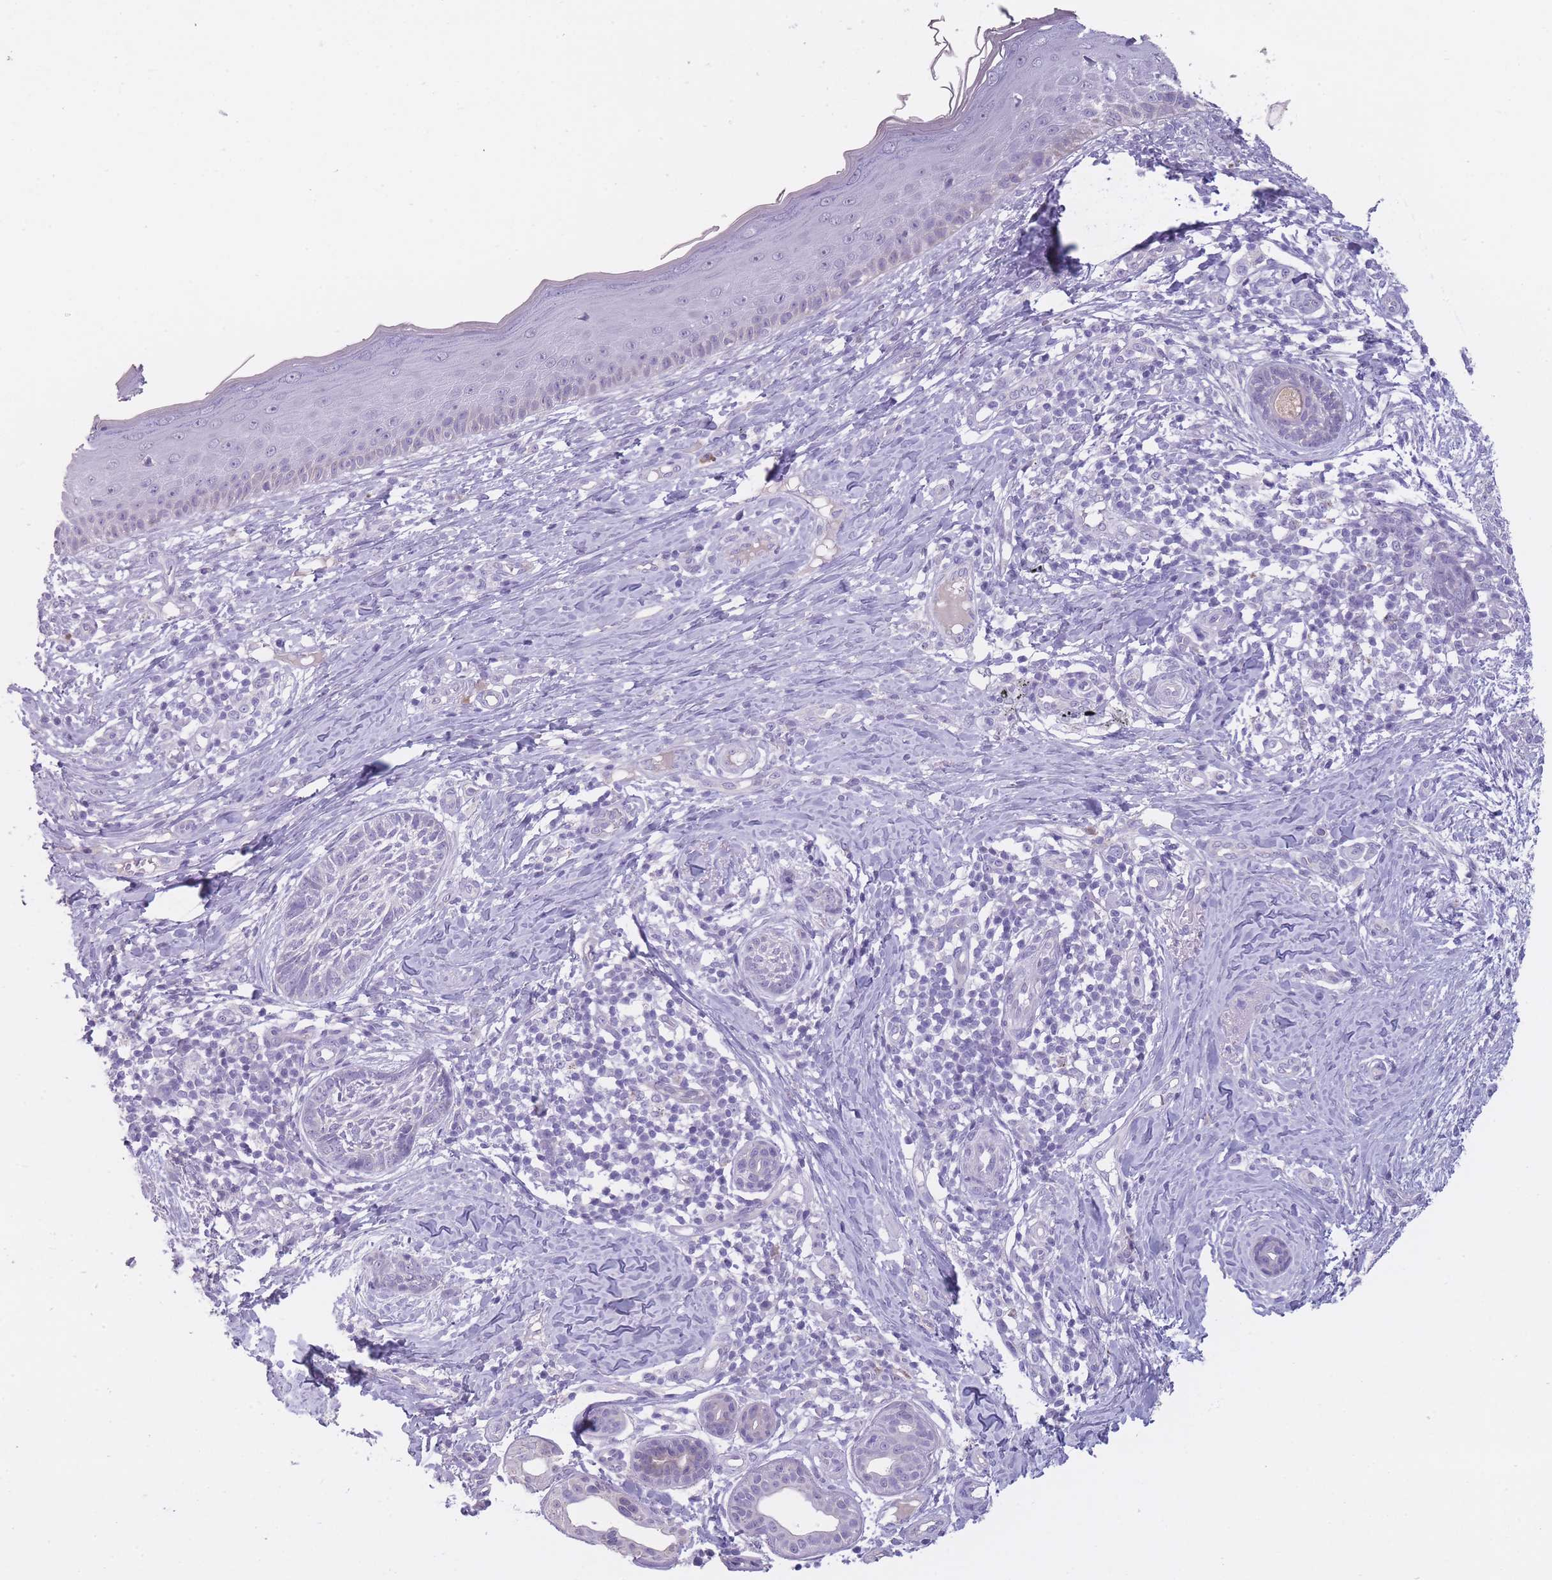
{"staining": {"intensity": "negative", "quantity": "none", "location": "none"}, "tissue": "skin cancer", "cell_type": "Tumor cells", "image_type": "cancer", "snomed": [{"axis": "morphology", "description": "Basal cell carcinoma"}, {"axis": "topography", "description": "Skin"}], "caption": "Immunohistochemistry (IHC) photomicrograph of neoplastic tissue: skin cancer (basal cell carcinoma) stained with DAB (3,3'-diaminobenzidine) shows no significant protein positivity in tumor cells.", "gene": "DCANP1", "patient": {"sex": "male", "age": 73}}